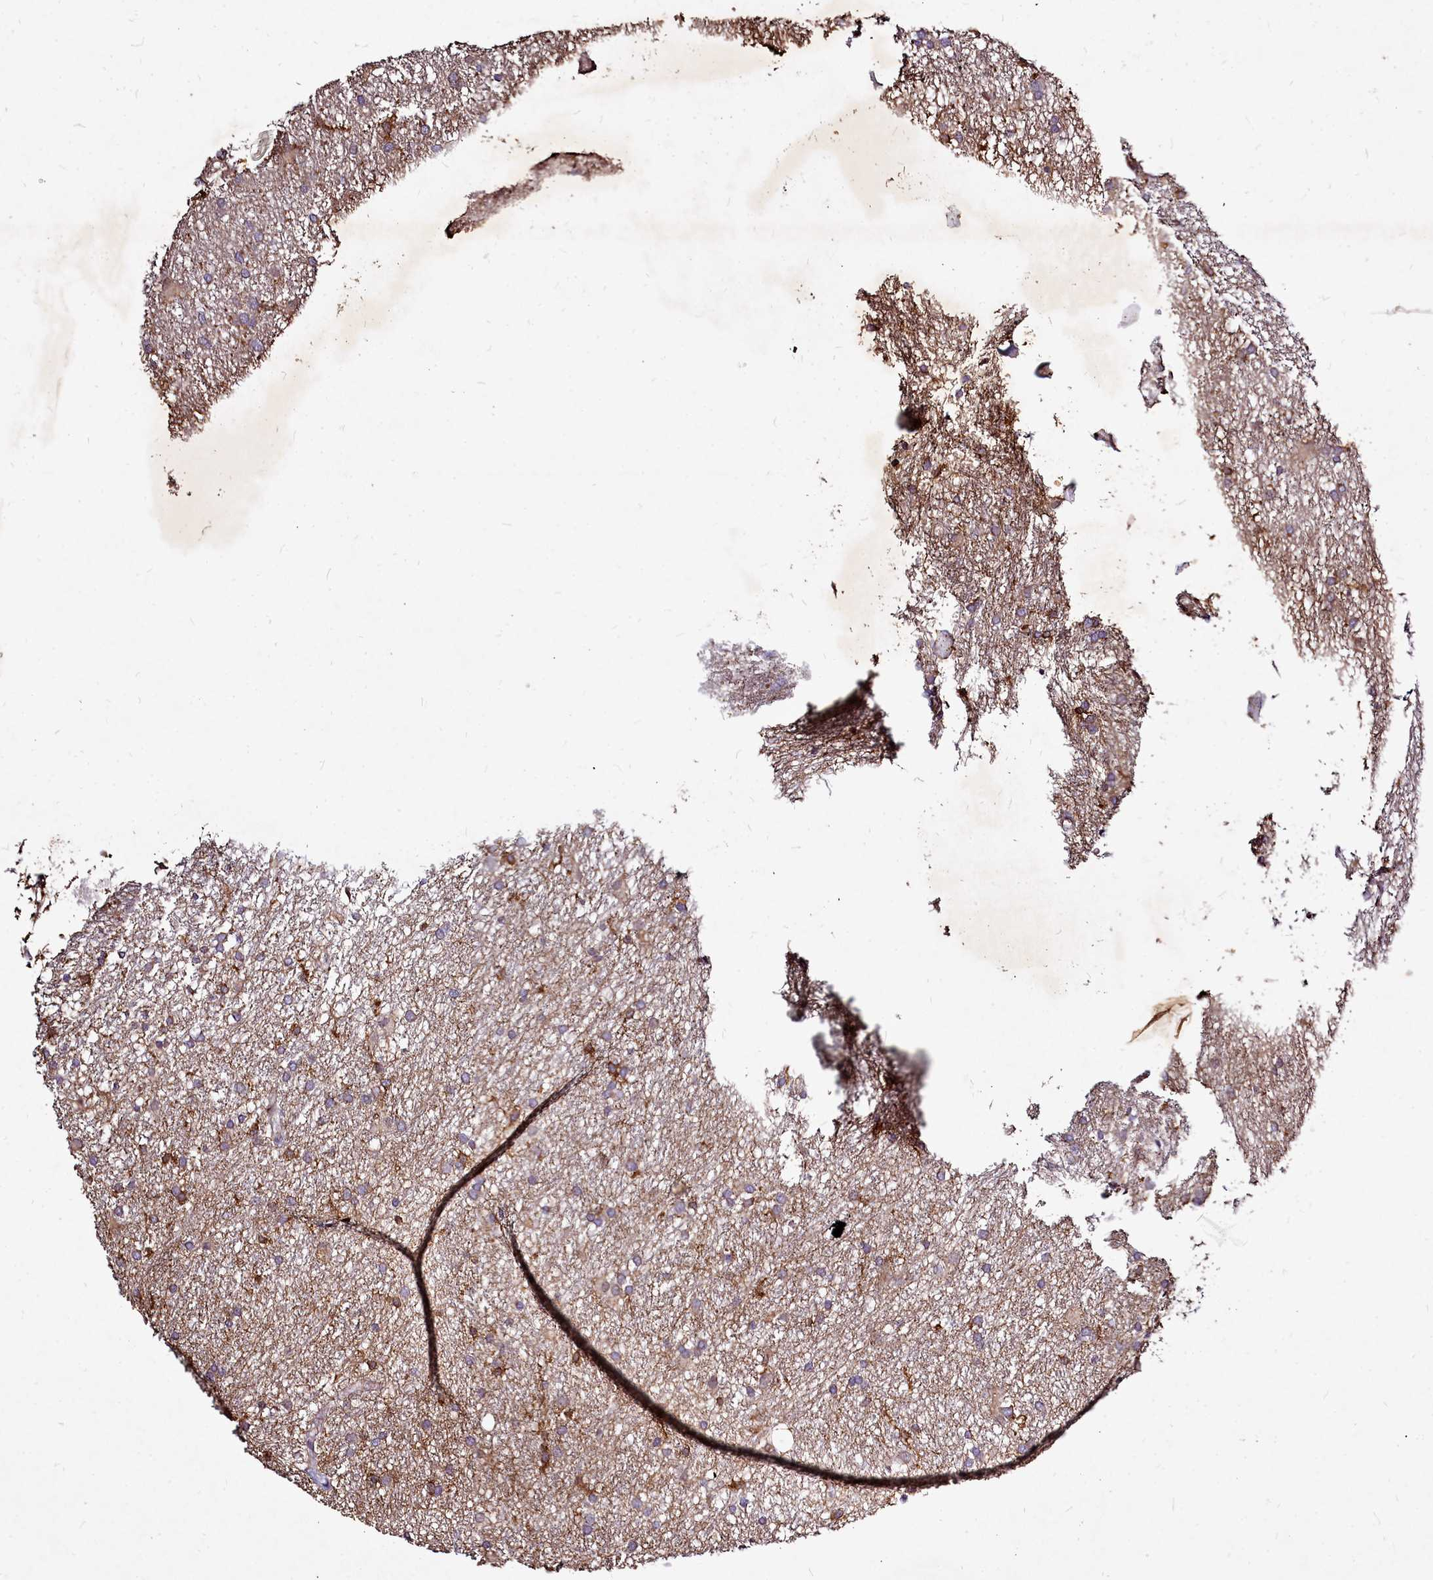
{"staining": {"intensity": "weak", "quantity": "25%-75%", "location": "cytoplasmic/membranous"}, "tissue": "glioma", "cell_type": "Tumor cells", "image_type": "cancer", "snomed": [{"axis": "morphology", "description": "Glioma, malignant, High grade"}, {"axis": "topography", "description": "Brain"}], "caption": "A histopathology image of high-grade glioma (malignant) stained for a protein demonstrates weak cytoplasmic/membranous brown staining in tumor cells.", "gene": "NCKAP1L", "patient": {"sex": "male", "age": 77}}